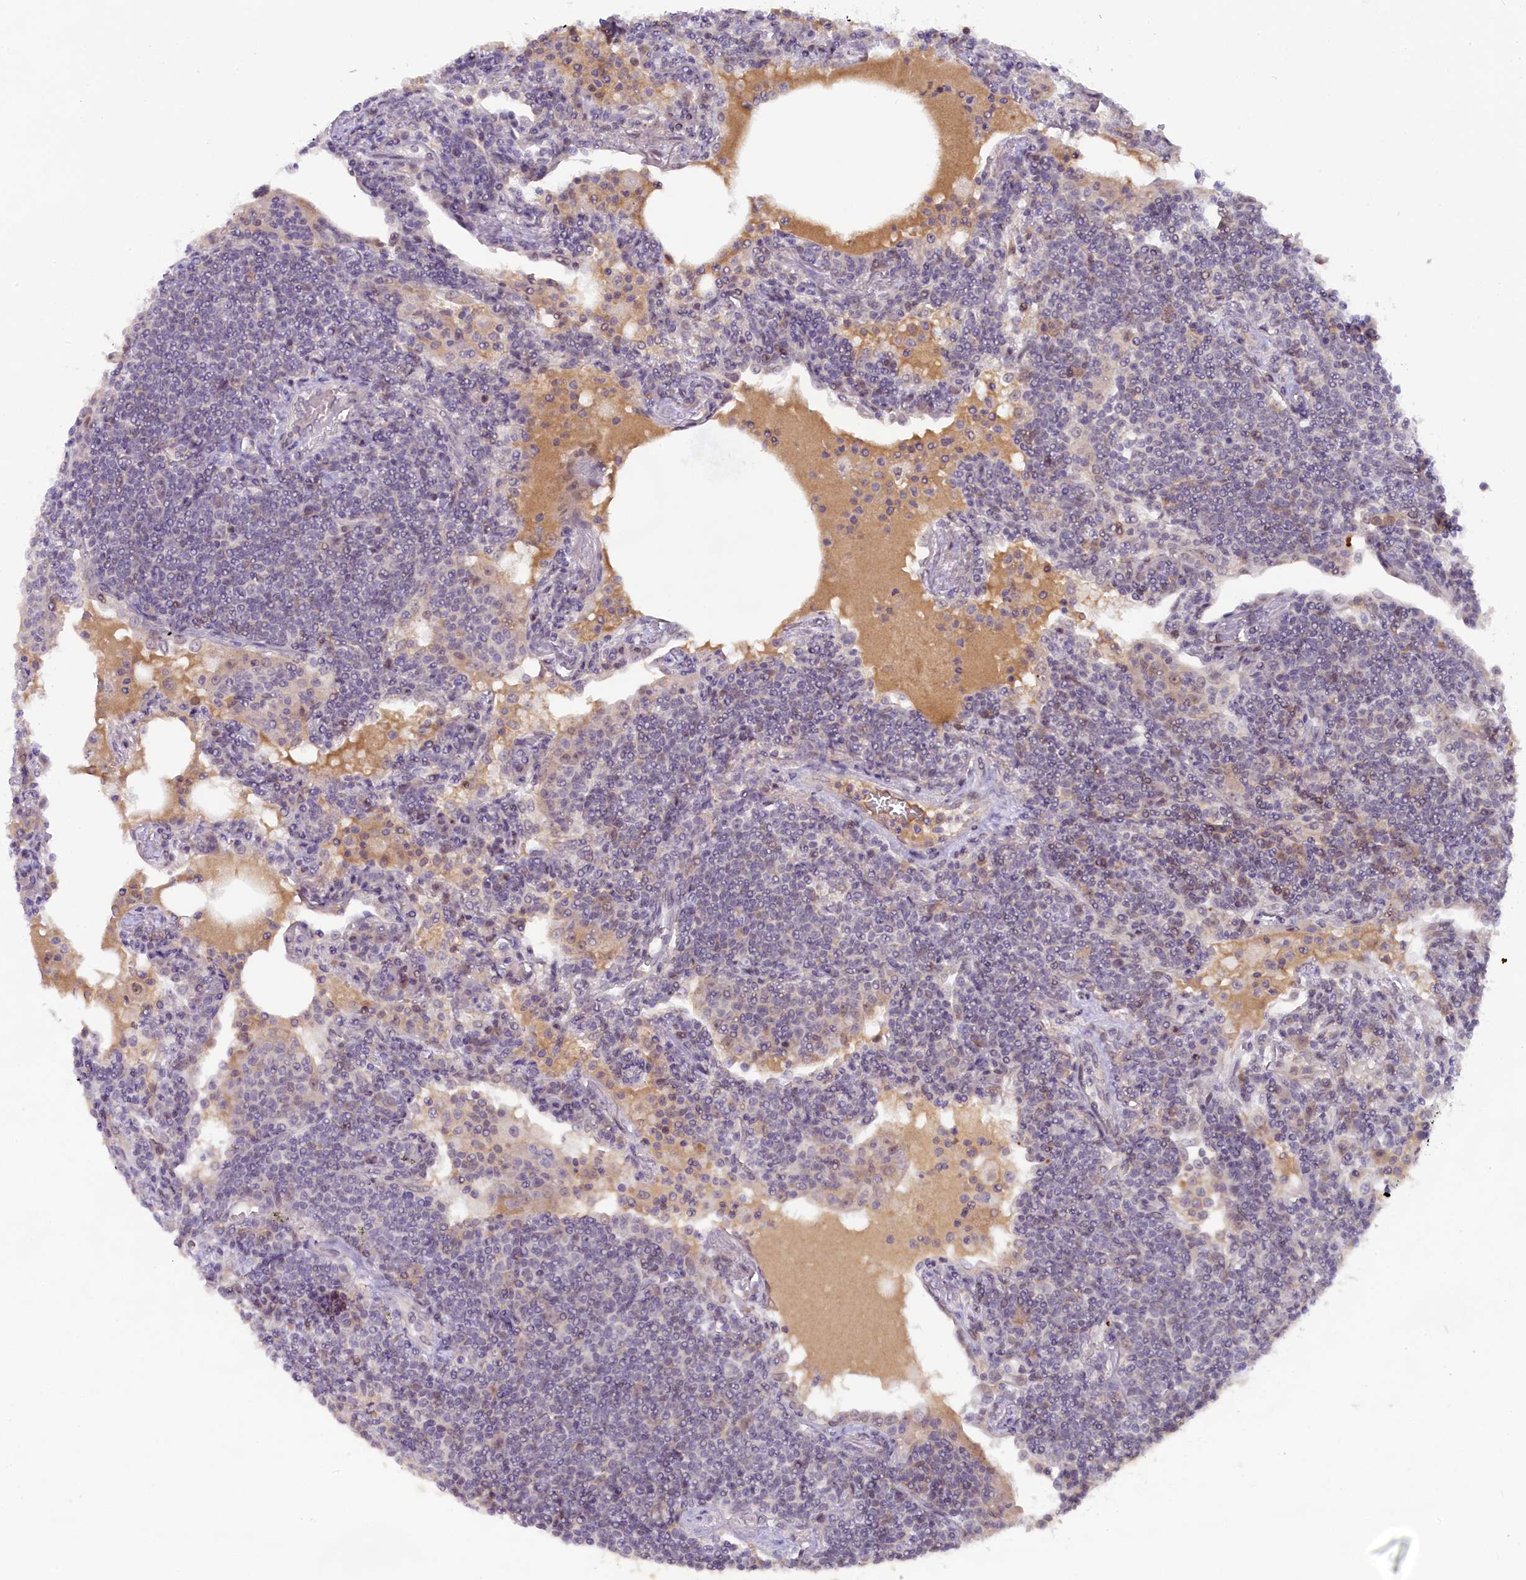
{"staining": {"intensity": "negative", "quantity": "none", "location": "none"}, "tissue": "lymphoma", "cell_type": "Tumor cells", "image_type": "cancer", "snomed": [{"axis": "morphology", "description": "Malignant lymphoma, non-Hodgkin's type, Low grade"}, {"axis": "topography", "description": "Lung"}], "caption": "A high-resolution micrograph shows immunohistochemistry (IHC) staining of lymphoma, which exhibits no significant staining in tumor cells.", "gene": "CRAMP1", "patient": {"sex": "female", "age": 71}}